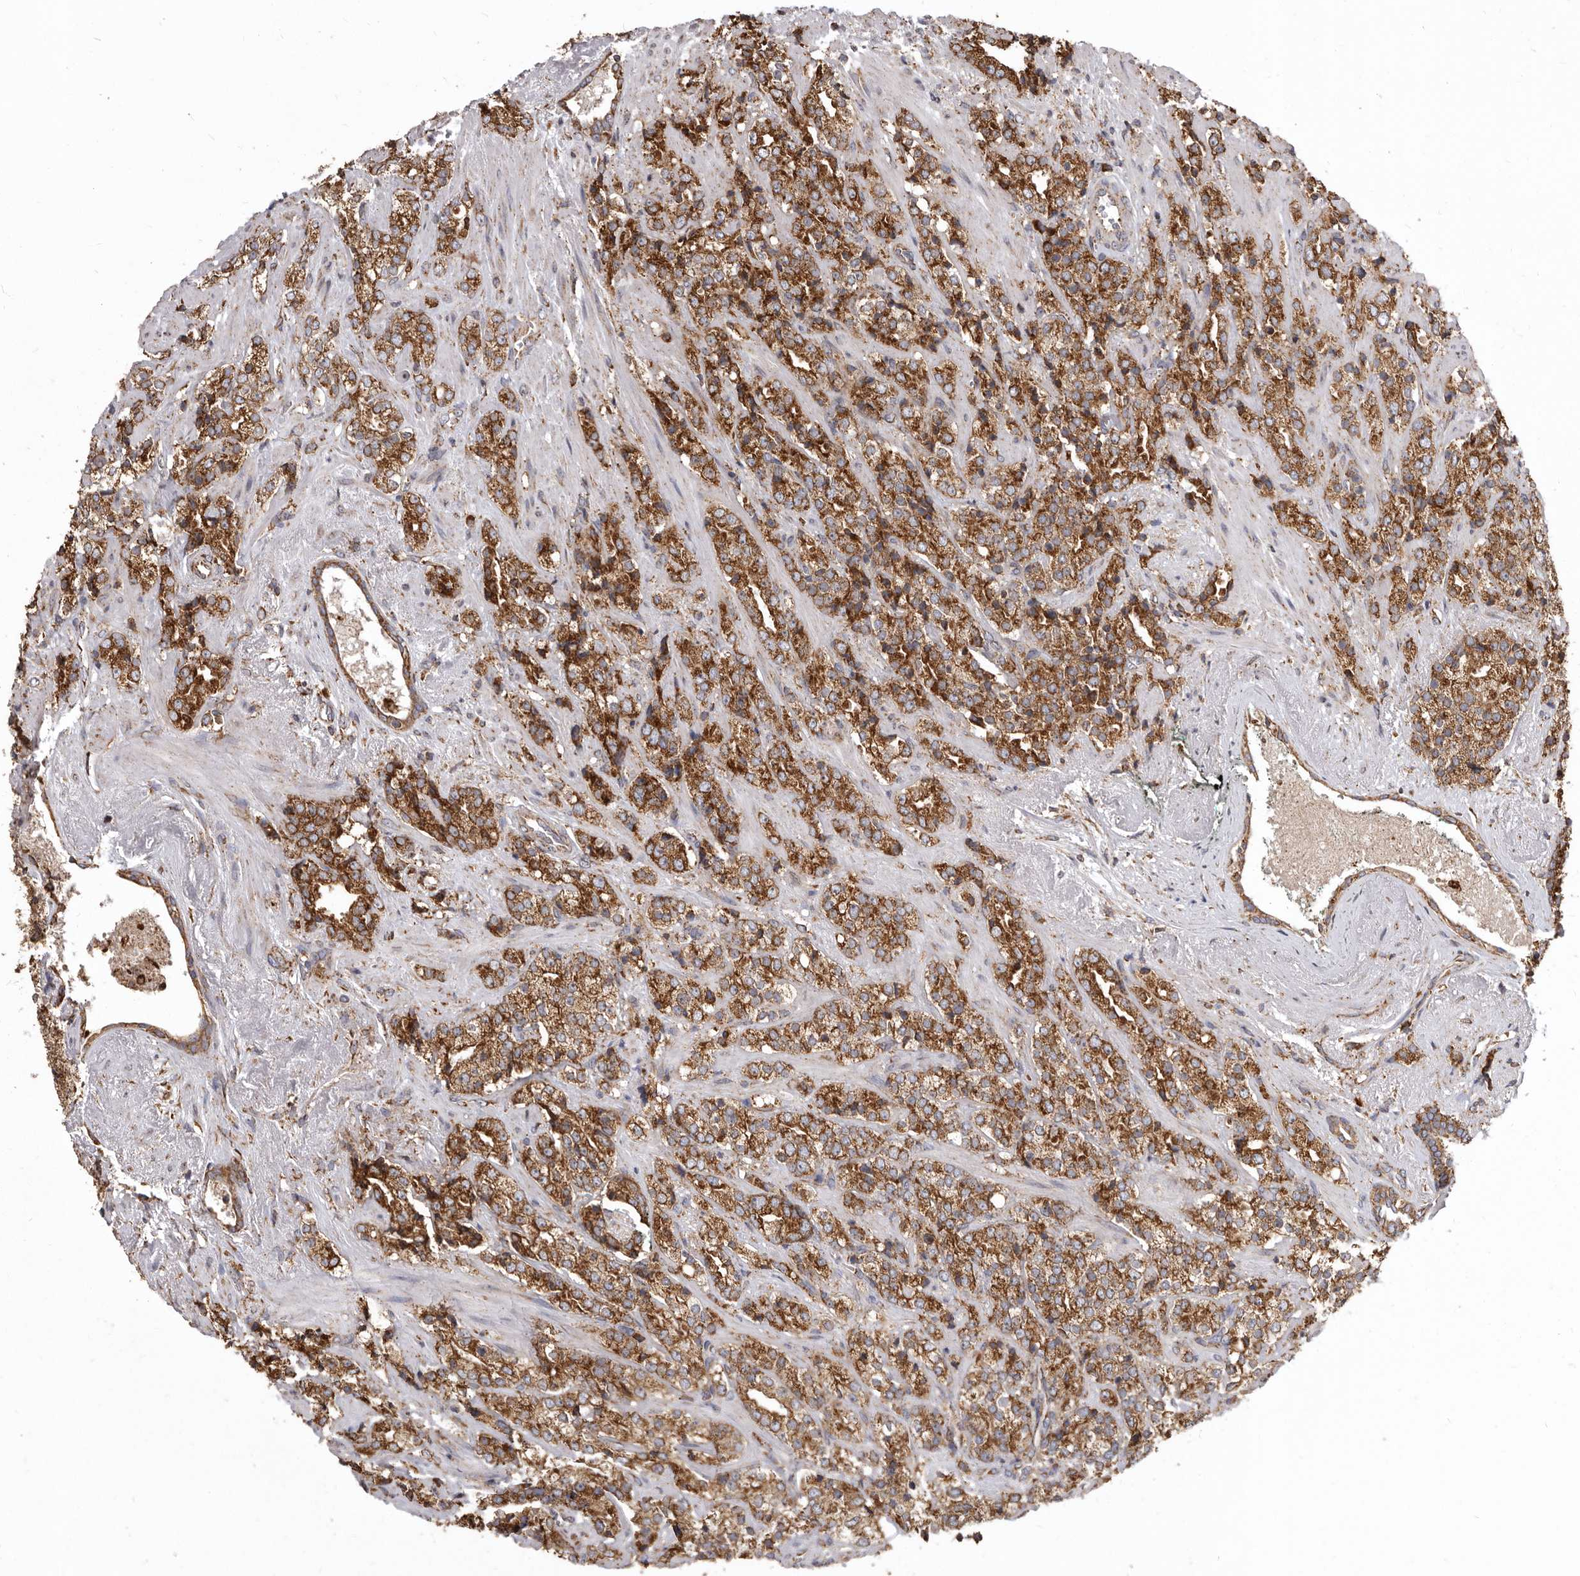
{"staining": {"intensity": "strong", "quantity": ">75%", "location": "cytoplasmic/membranous"}, "tissue": "prostate cancer", "cell_type": "Tumor cells", "image_type": "cancer", "snomed": [{"axis": "morphology", "description": "Adenocarcinoma, High grade"}, {"axis": "topography", "description": "Prostate"}], "caption": "A high amount of strong cytoplasmic/membranous expression is identified in about >75% of tumor cells in prostate cancer tissue.", "gene": "CDK5RAP3", "patient": {"sex": "male", "age": 71}}